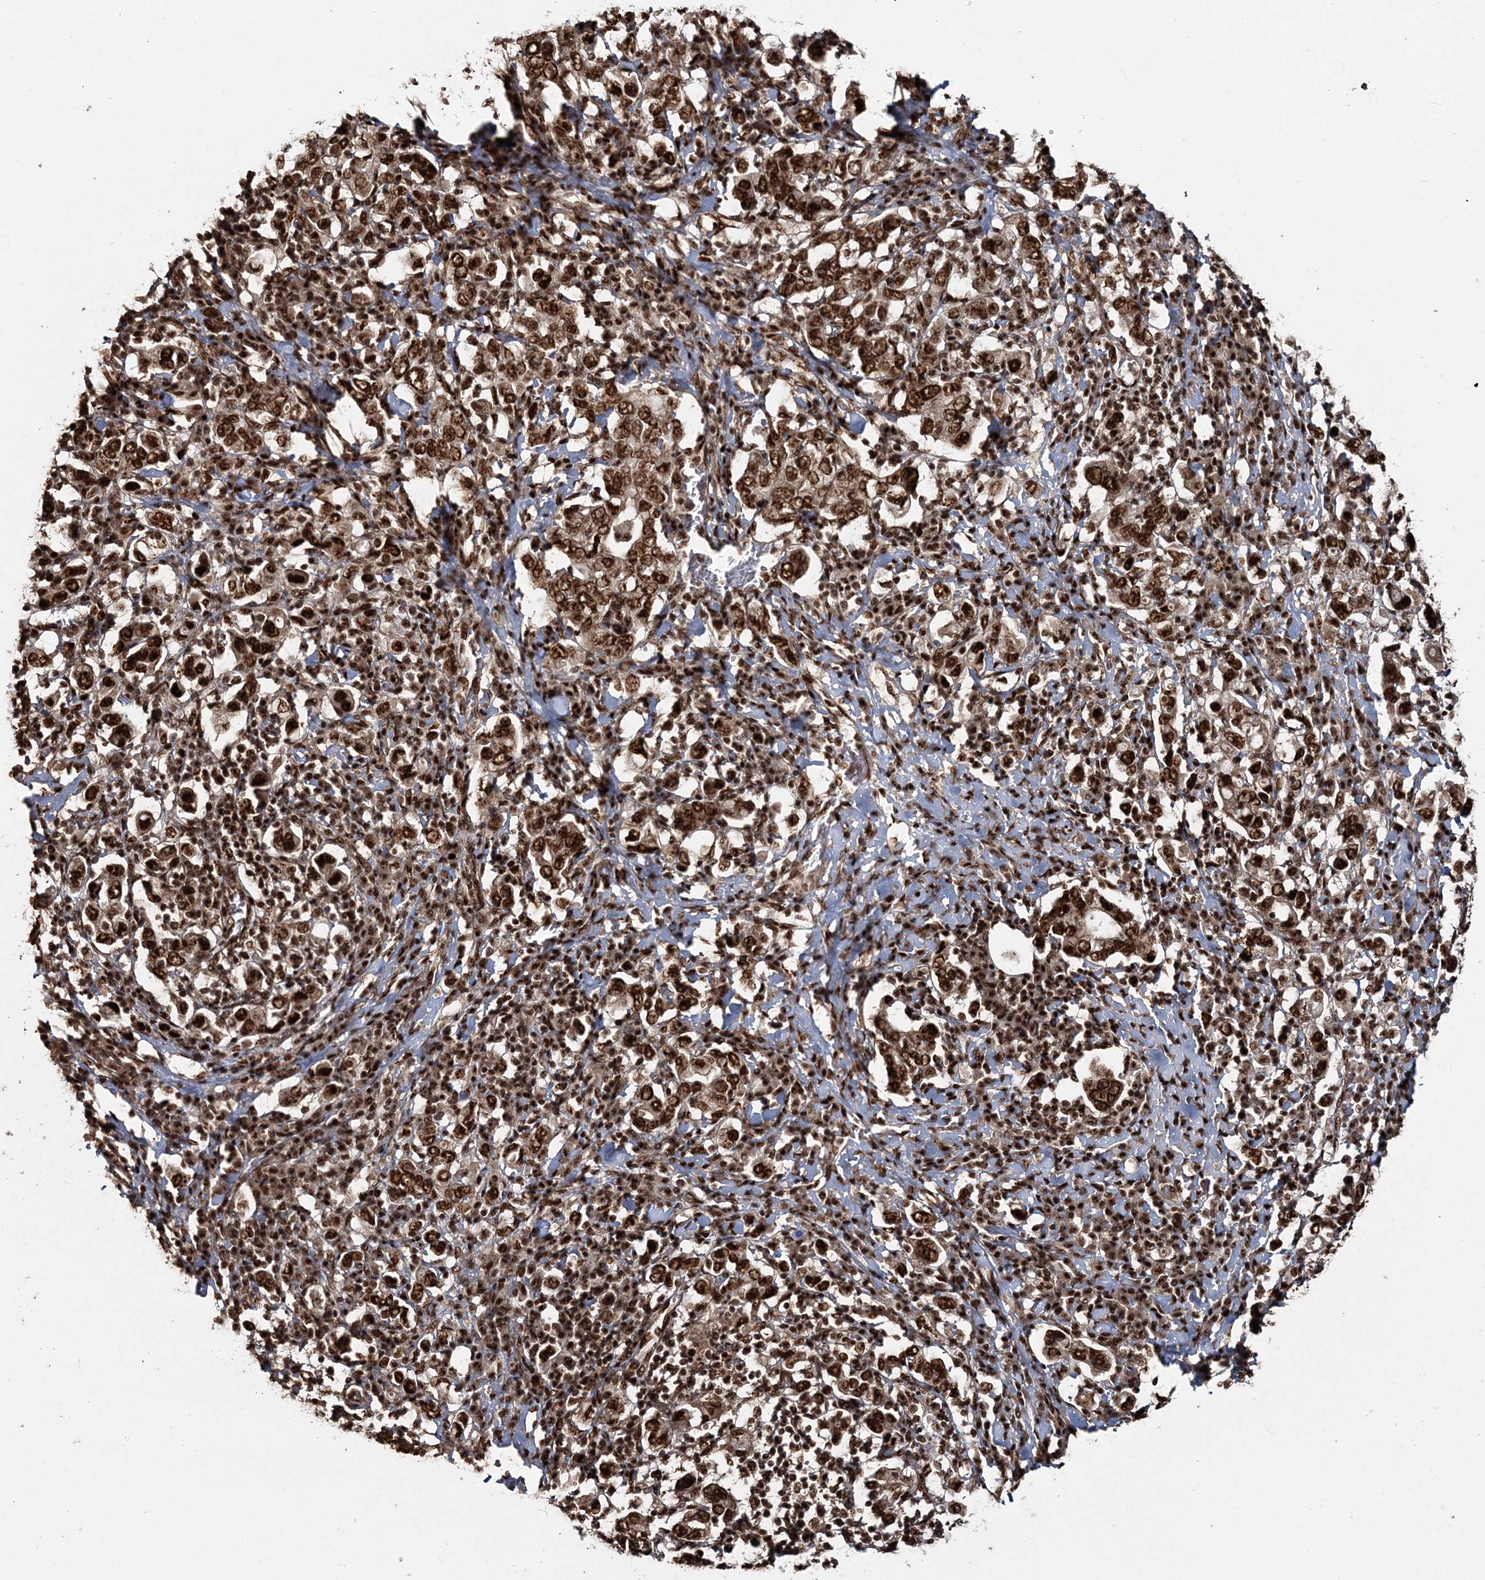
{"staining": {"intensity": "strong", "quantity": ">75%", "location": "nuclear"}, "tissue": "stomach cancer", "cell_type": "Tumor cells", "image_type": "cancer", "snomed": [{"axis": "morphology", "description": "Adenocarcinoma, NOS"}, {"axis": "topography", "description": "Stomach, upper"}], "caption": "This image reveals stomach cancer (adenocarcinoma) stained with immunohistochemistry (IHC) to label a protein in brown. The nuclear of tumor cells show strong positivity for the protein. Nuclei are counter-stained blue.", "gene": "EXOSC8", "patient": {"sex": "male", "age": 62}}